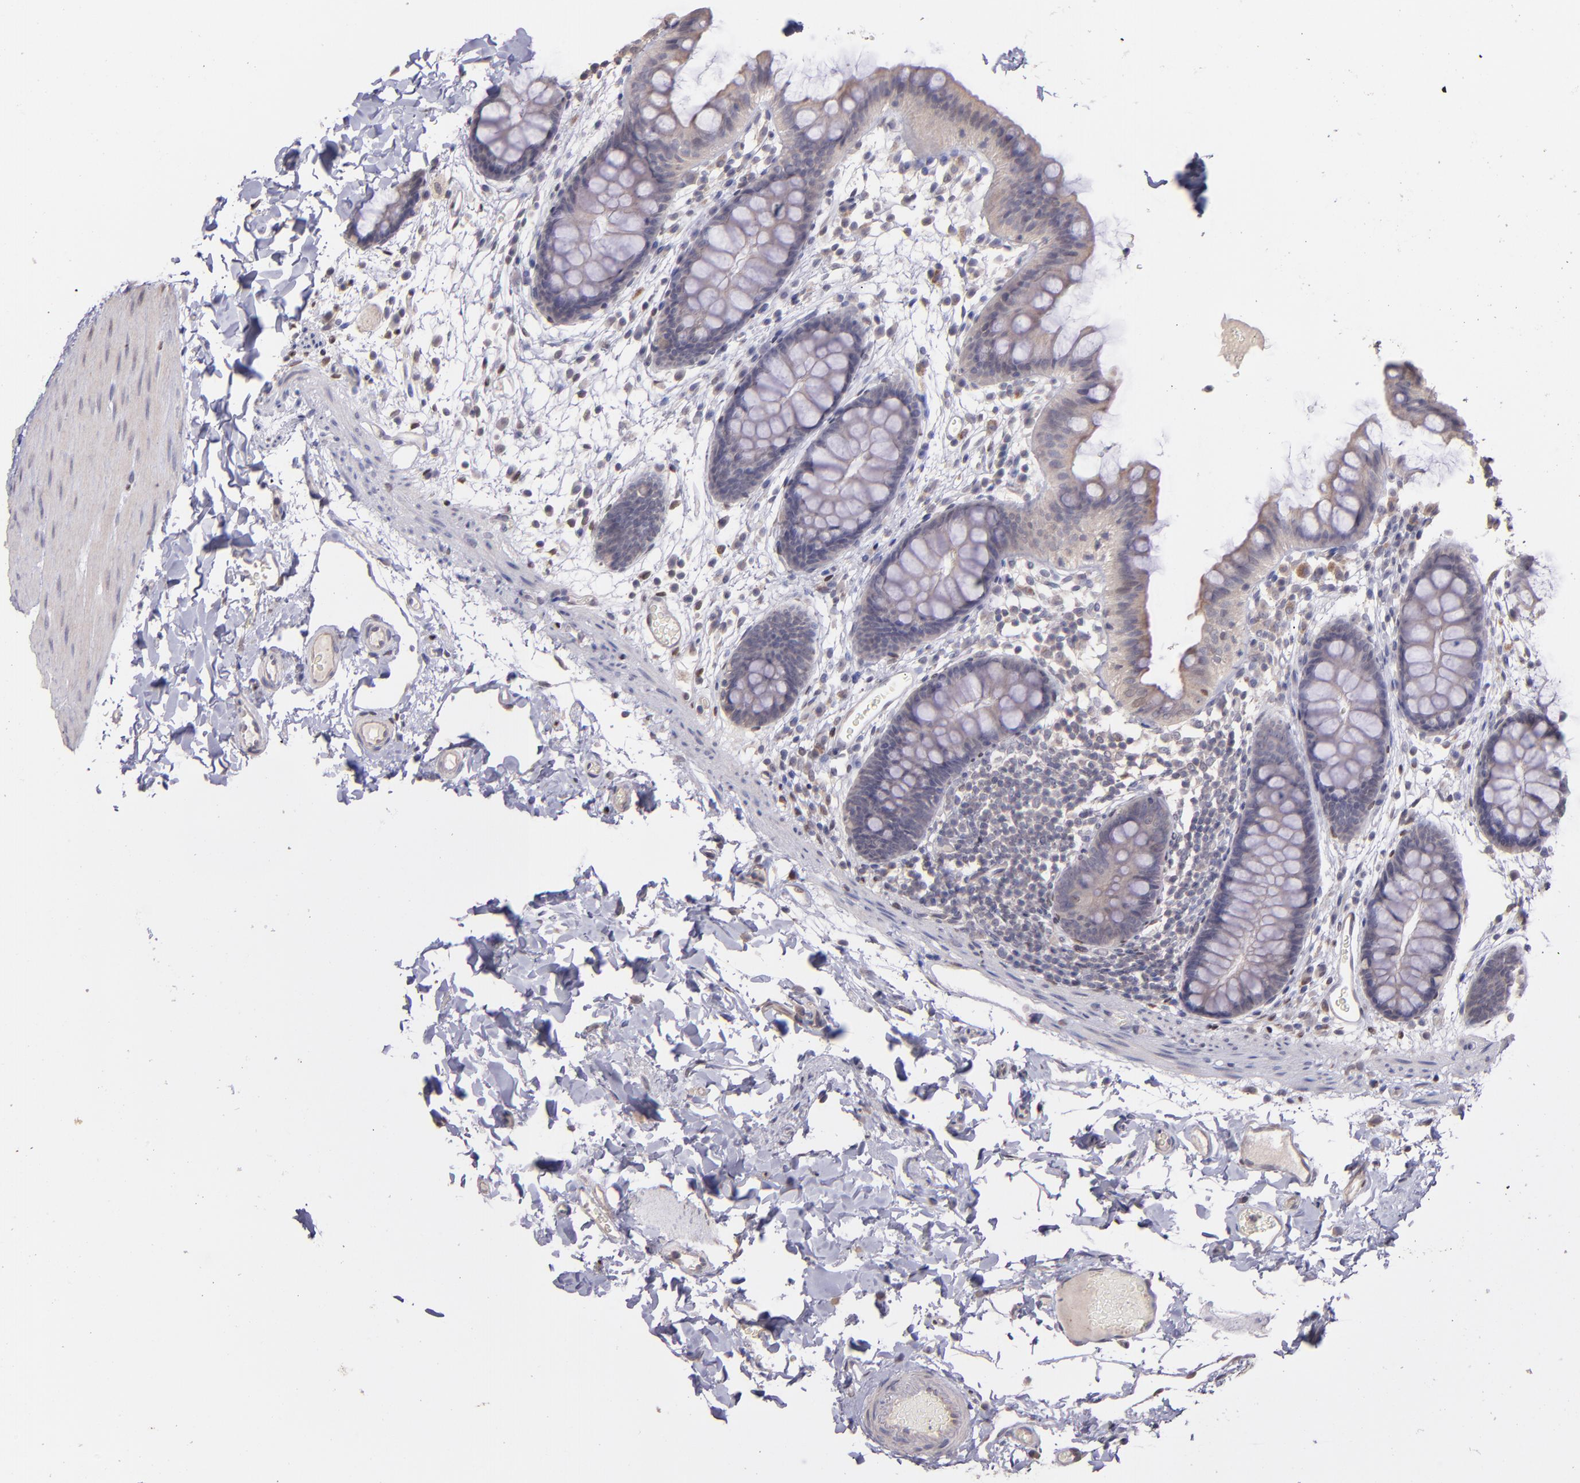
{"staining": {"intensity": "weak", "quantity": "25%-75%", "location": "cytoplasmic/membranous"}, "tissue": "colon", "cell_type": "Endothelial cells", "image_type": "normal", "snomed": [{"axis": "morphology", "description": "Normal tissue, NOS"}, {"axis": "topography", "description": "Smooth muscle"}, {"axis": "topography", "description": "Colon"}], "caption": "A histopathology image of human colon stained for a protein reveals weak cytoplasmic/membranous brown staining in endothelial cells. (DAB IHC with brightfield microscopy, high magnification).", "gene": "NUP62CL", "patient": {"sex": "male", "age": 67}}